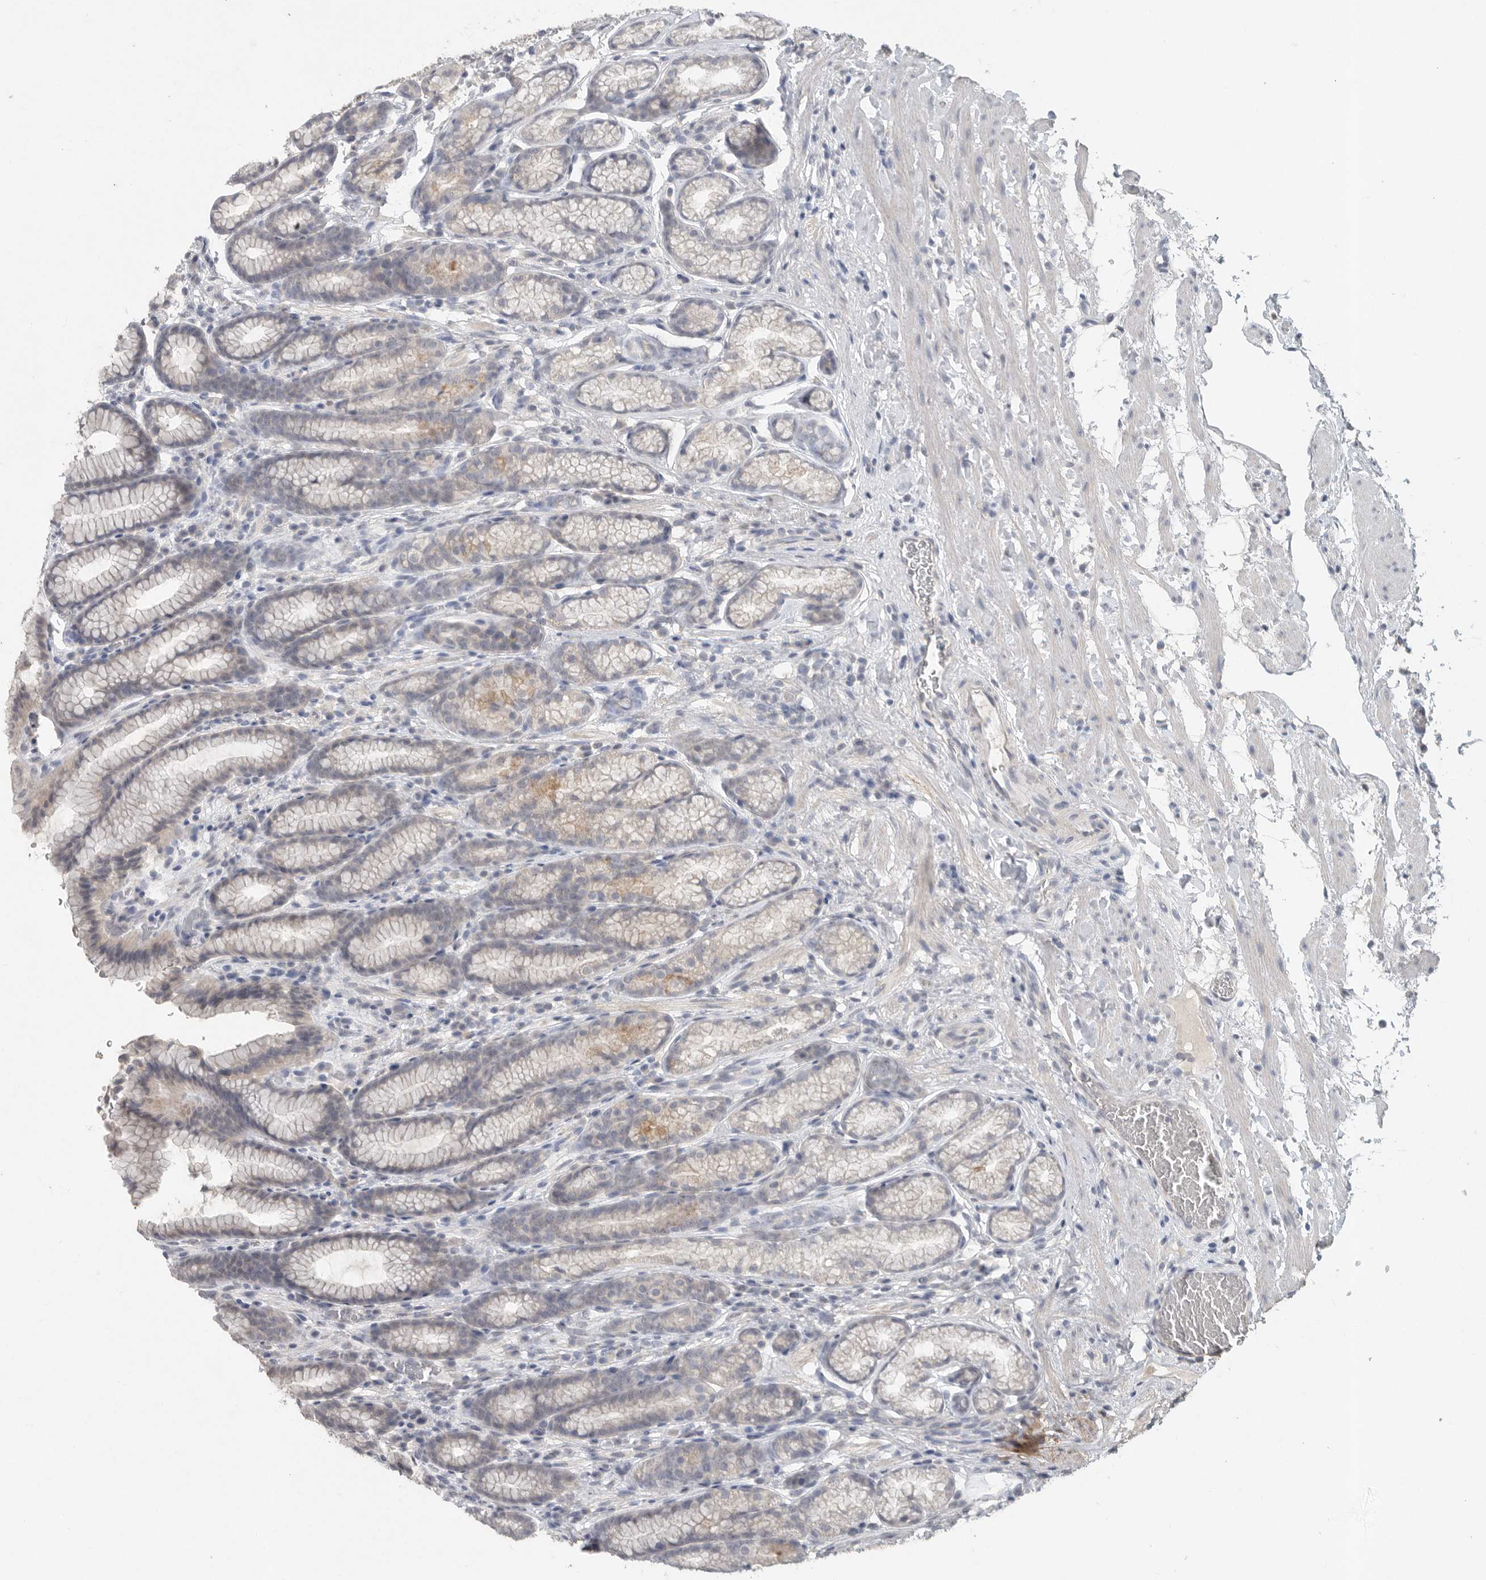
{"staining": {"intensity": "weak", "quantity": "25%-75%", "location": "cytoplasmic/membranous"}, "tissue": "stomach", "cell_type": "Glandular cells", "image_type": "normal", "snomed": [{"axis": "morphology", "description": "Normal tissue, NOS"}, {"axis": "topography", "description": "Stomach"}], "caption": "Immunohistochemical staining of benign stomach exhibits weak cytoplasmic/membranous protein positivity in about 25%-75% of glandular cells.", "gene": "REG4", "patient": {"sex": "male", "age": 42}}